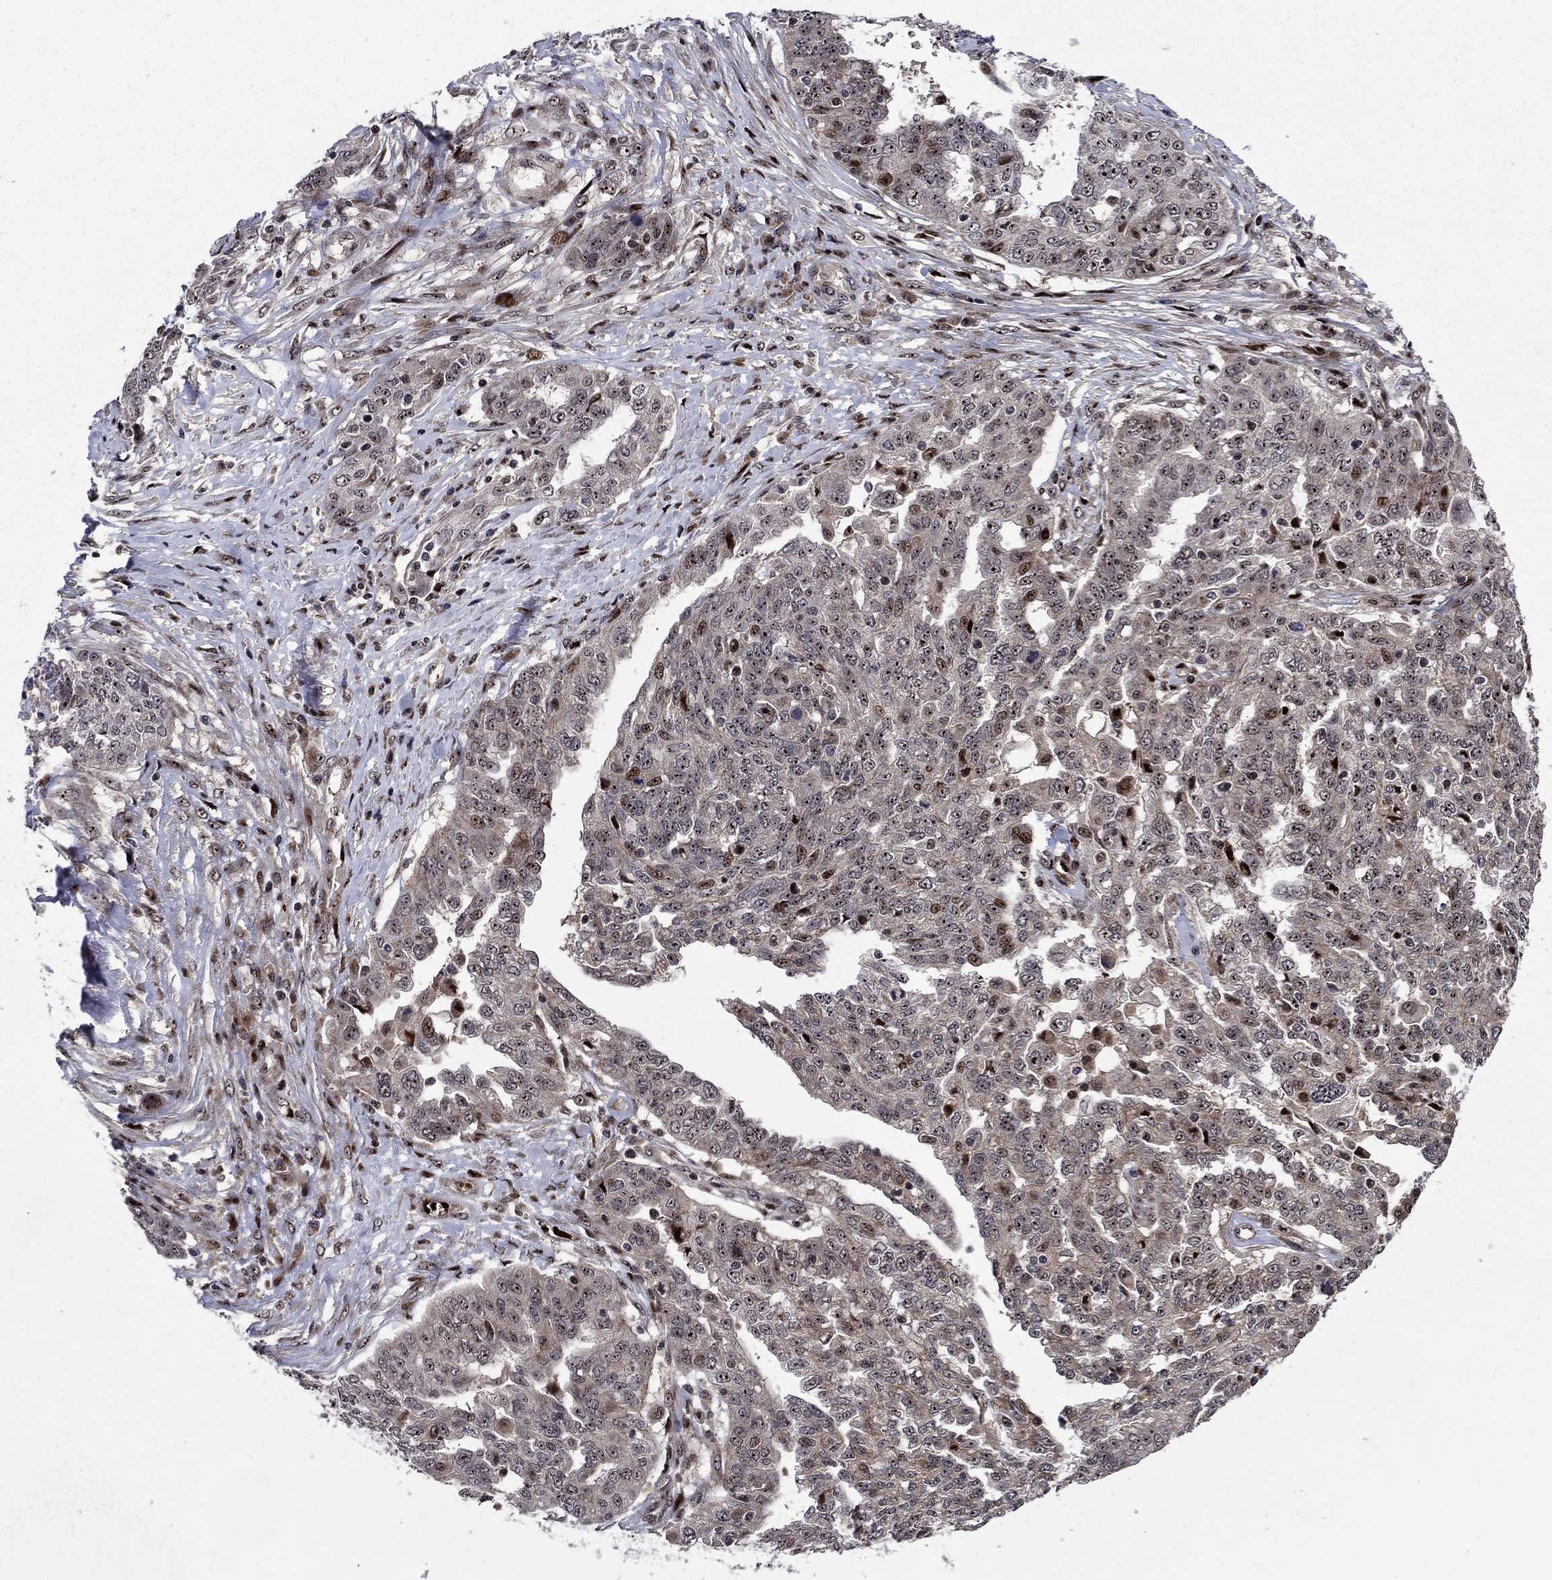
{"staining": {"intensity": "moderate", "quantity": "<25%", "location": "nuclear"}, "tissue": "ovarian cancer", "cell_type": "Tumor cells", "image_type": "cancer", "snomed": [{"axis": "morphology", "description": "Cystadenocarcinoma, serous, NOS"}, {"axis": "topography", "description": "Ovary"}], "caption": "Serous cystadenocarcinoma (ovarian) stained with DAB (3,3'-diaminobenzidine) immunohistochemistry shows low levels of moderate nuclear expression in about <25% of tumor cells. The protein is shown in brown color, while the nuclei are stained blue.", "gene": "AGTPBP1", "patient": {"sex": "female", "age": 67}}